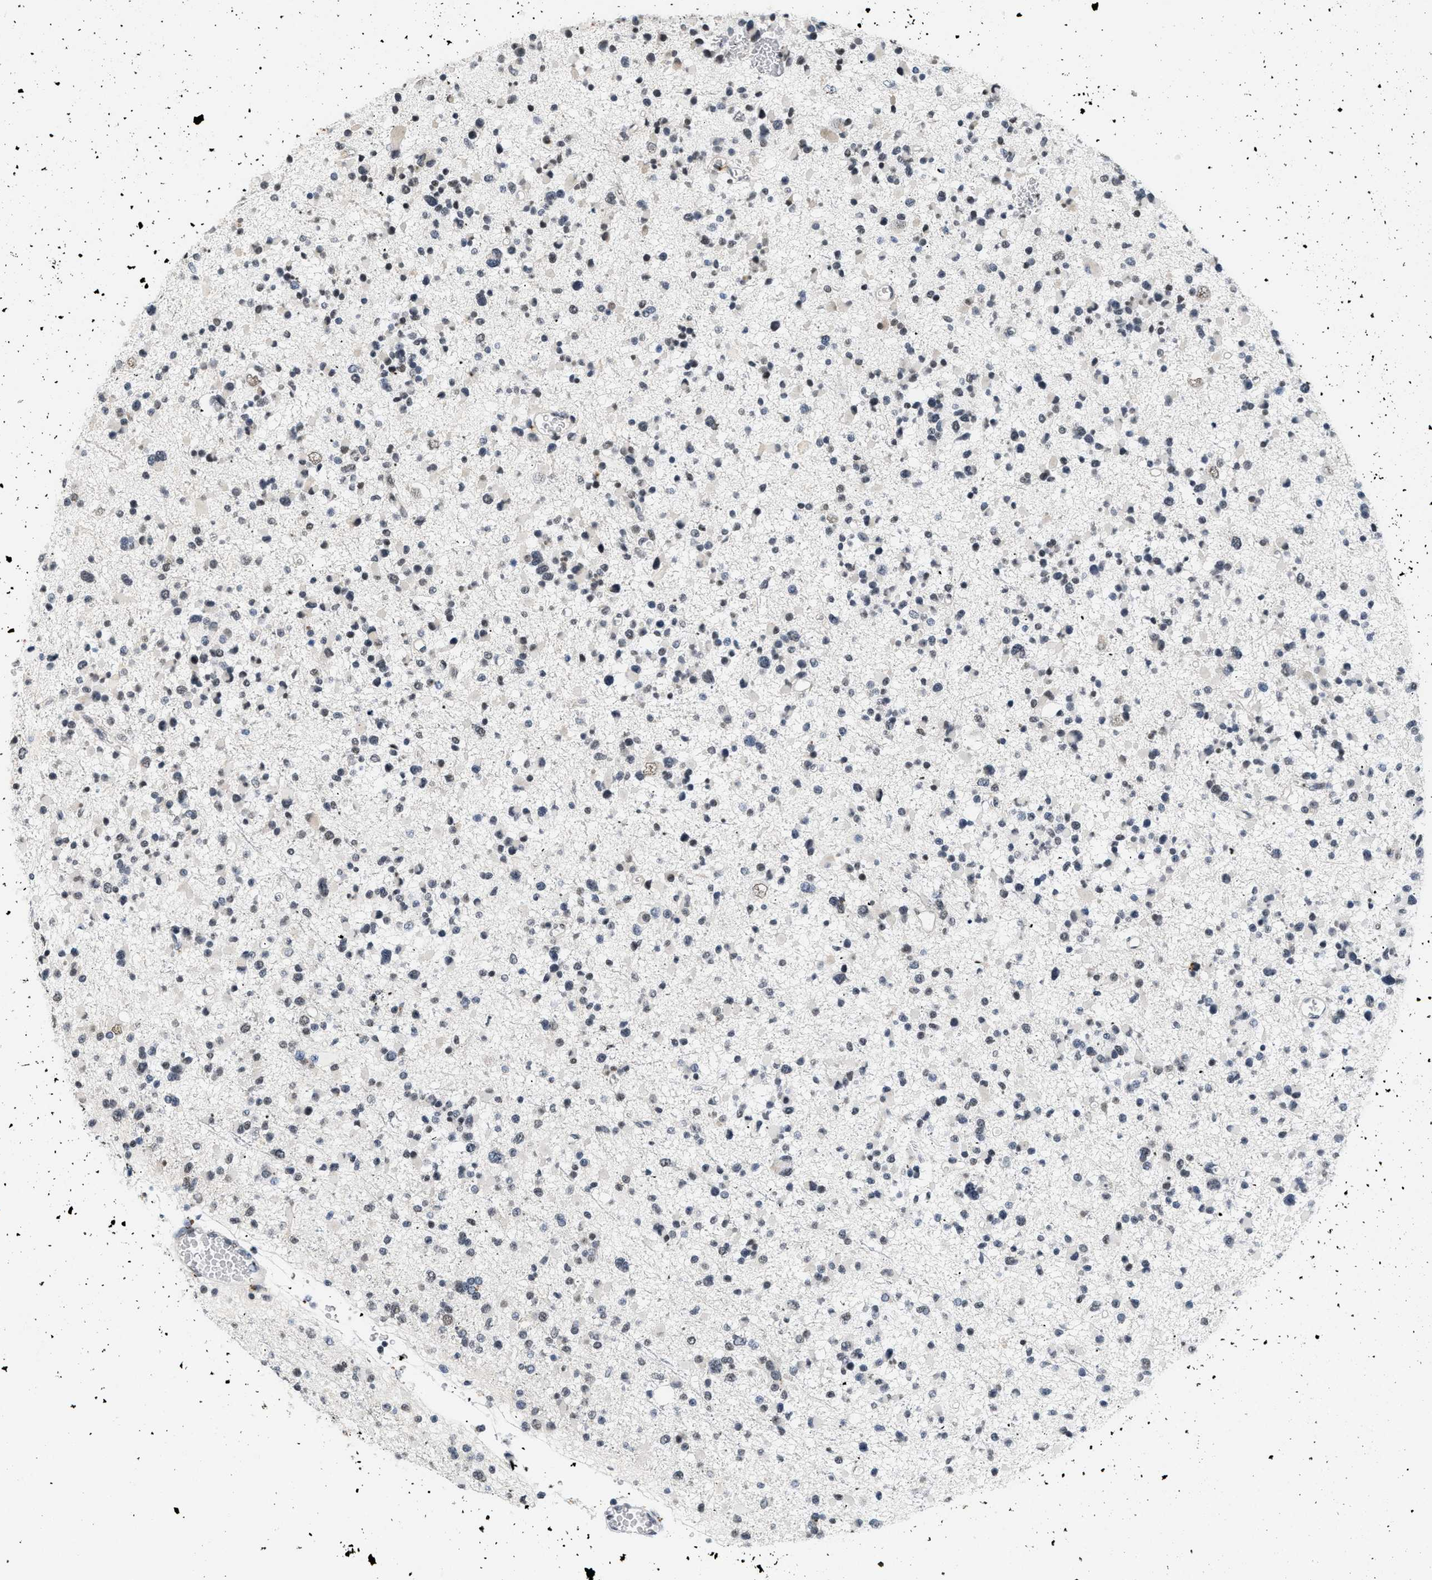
{"staining": {"intensity": "negative", "quantity": "none", "location": "none"}, "tissue": "glioma", "cell_type": "Tumor cells", "image_type": "cancer", "snomed": [{"axis": "morphology", "description": "Glioma, malignant, Low grade"}, {"axis": "topography", "description": "Brain"}], "caption": "A micrograph of human malignant glioma (low-grade) is negative for staining in tumor cells.", "gene": "RAF1", "patient": {"sex": "female", "age": 22}}